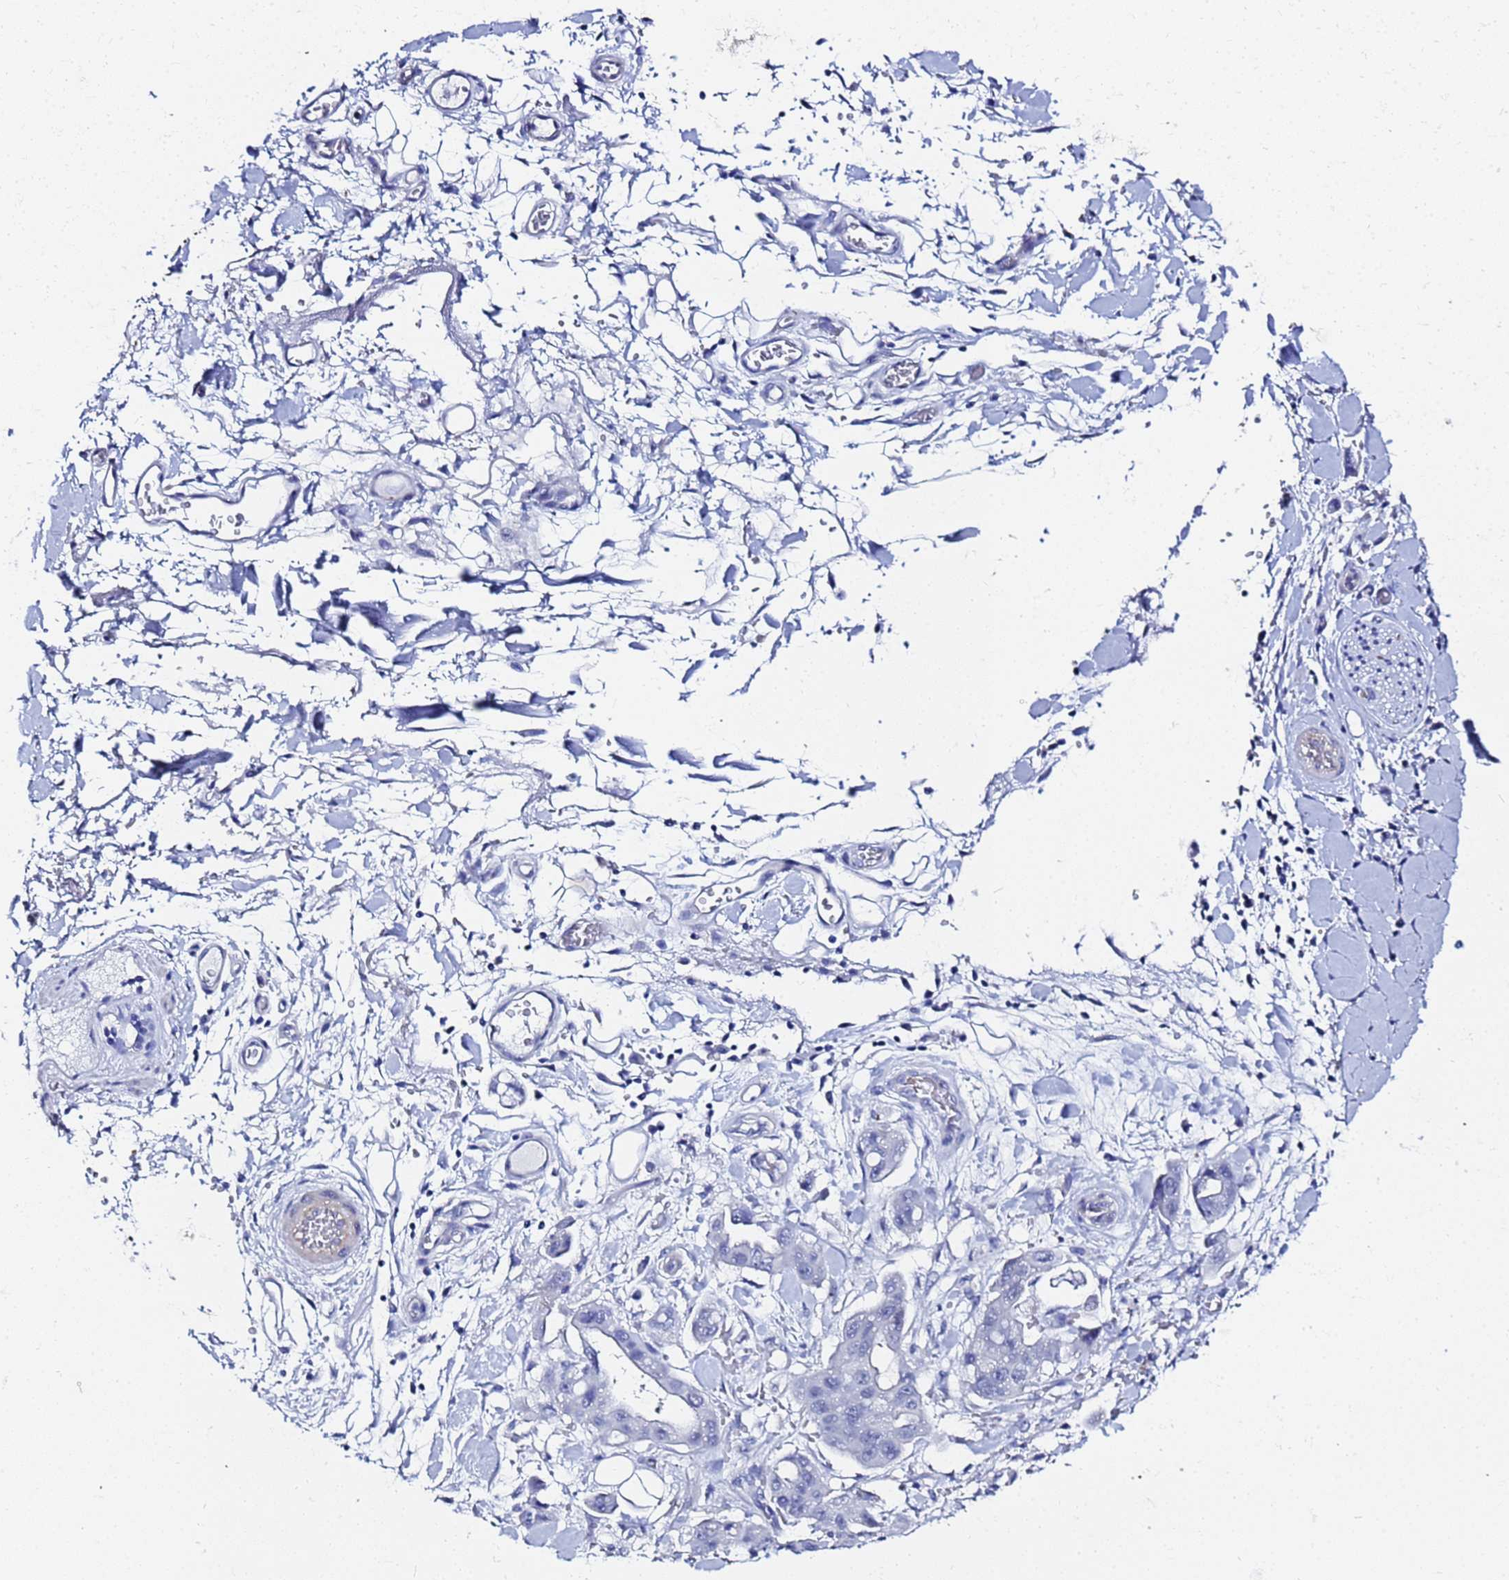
{"staining": {"intensity": "negative", "quantity": "none", "location": "none"}, "tissue": "stomach cancer", "cell_type": "Tumor cells", "image_type": "cancer", "snomed": [{"axis": "morphology", "description": "Adenocarcinoma, NOS"}, {"axis": "topography", "description": "Stomach"}], "caption": "This is a histopathology image of IHC staining of stomach cancer (adenocarcinoma), which shows no staining in tumor cells.", "gene": "ZNF26", "patient": {"sex": "male", "age": 62}}